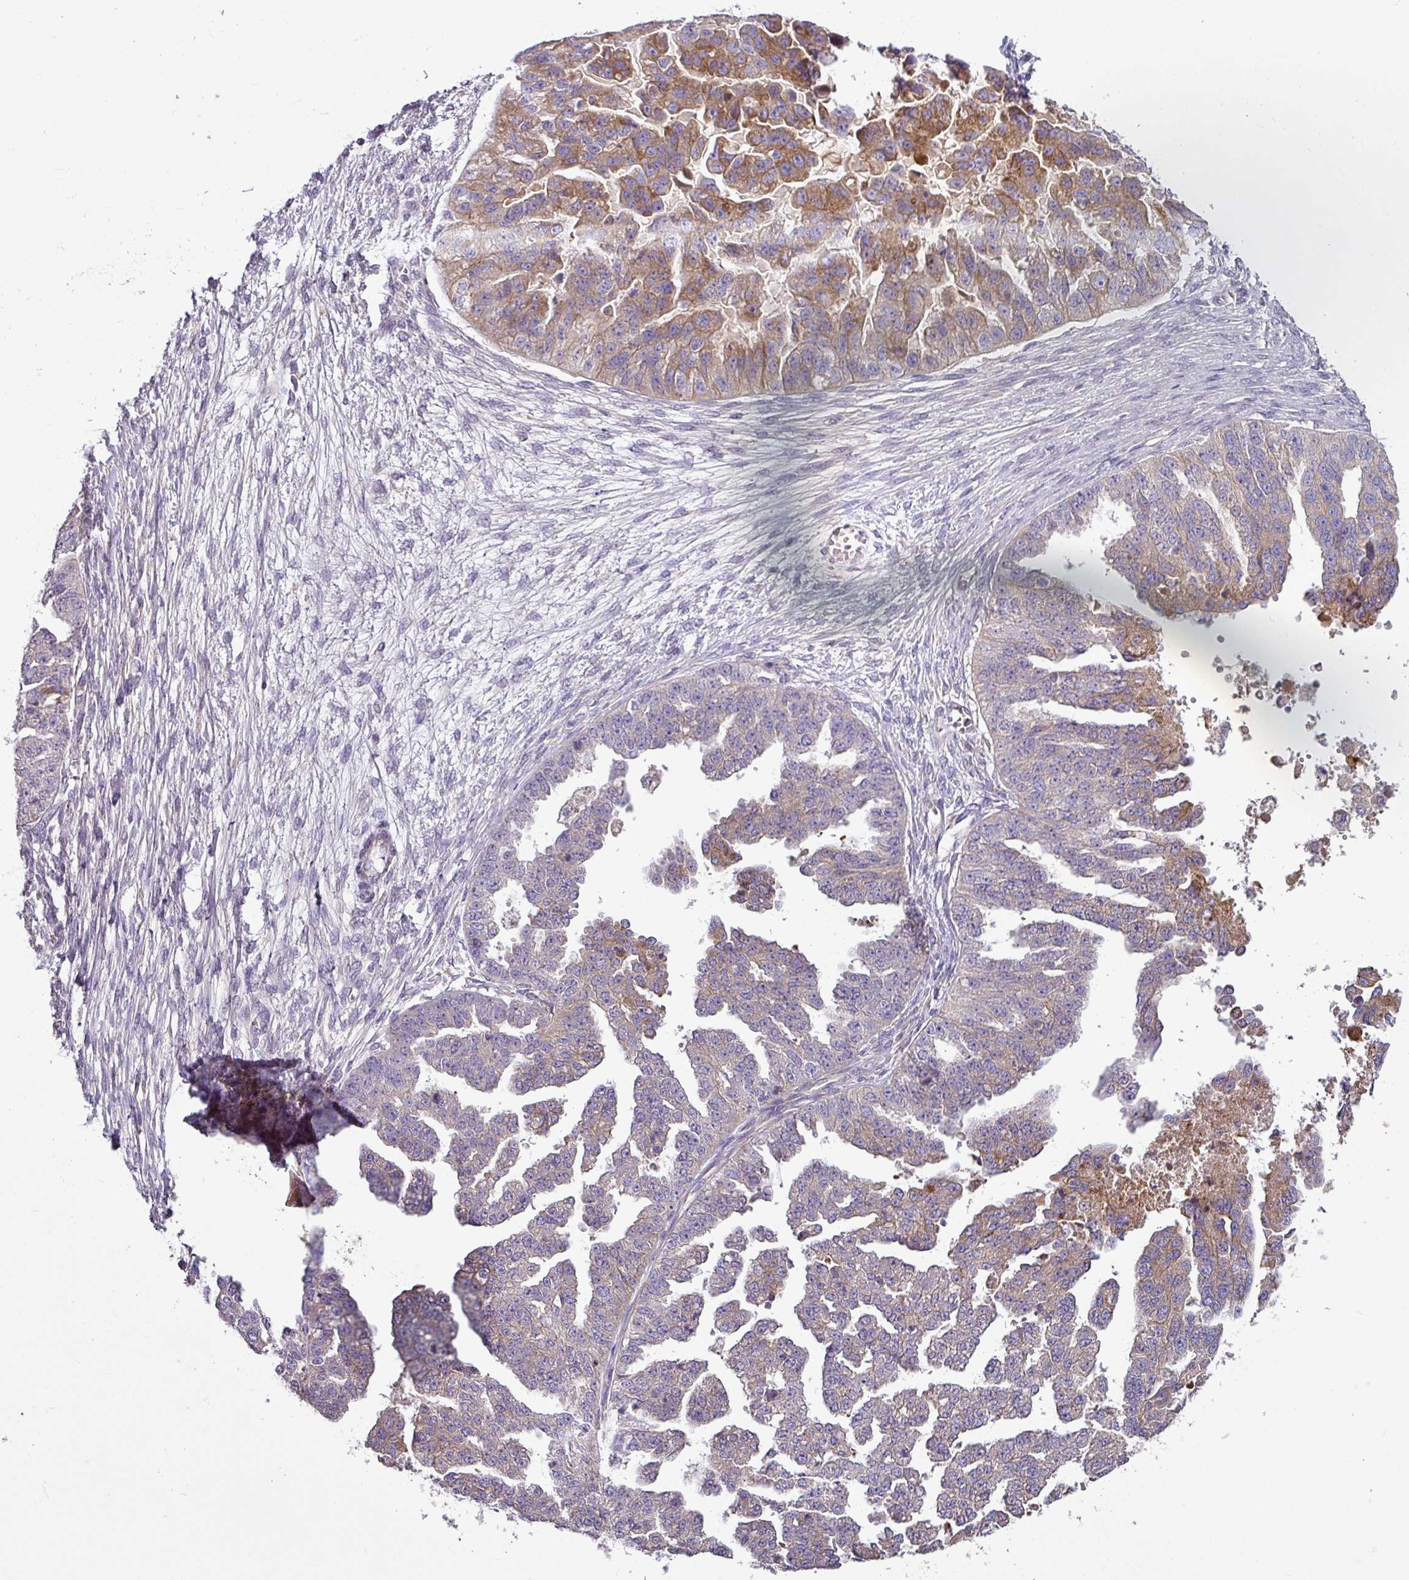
{"staining": {"intensity": "moderate", "quantity": "25%-75%", "location": "cytoplasmic/membranous"}, "tissue": "ovarian cancer", "cell_type": "Tumor cells", "image_type": "cancer", "snomed": [{"axis": "morphology", "description": "Cystadenocarcinoma, serous, NOS"}, {"axis": "topography", "description": "Ovary"}], "caption": "Immunohistochemistry (DAB (3,3'-diaminobenzidine)) staining of ovarian serous cystadenocarcinoma demonstrates moderate cytoplasmic/membranous protein staining in about 25%-75% of tumor cells. (DAB (3,3'-diaminobenzidine) = brown stain, brightfield microscopy at high magnification).", "gene": "GAN", "patient": {"sex": "female", "age": 58}}